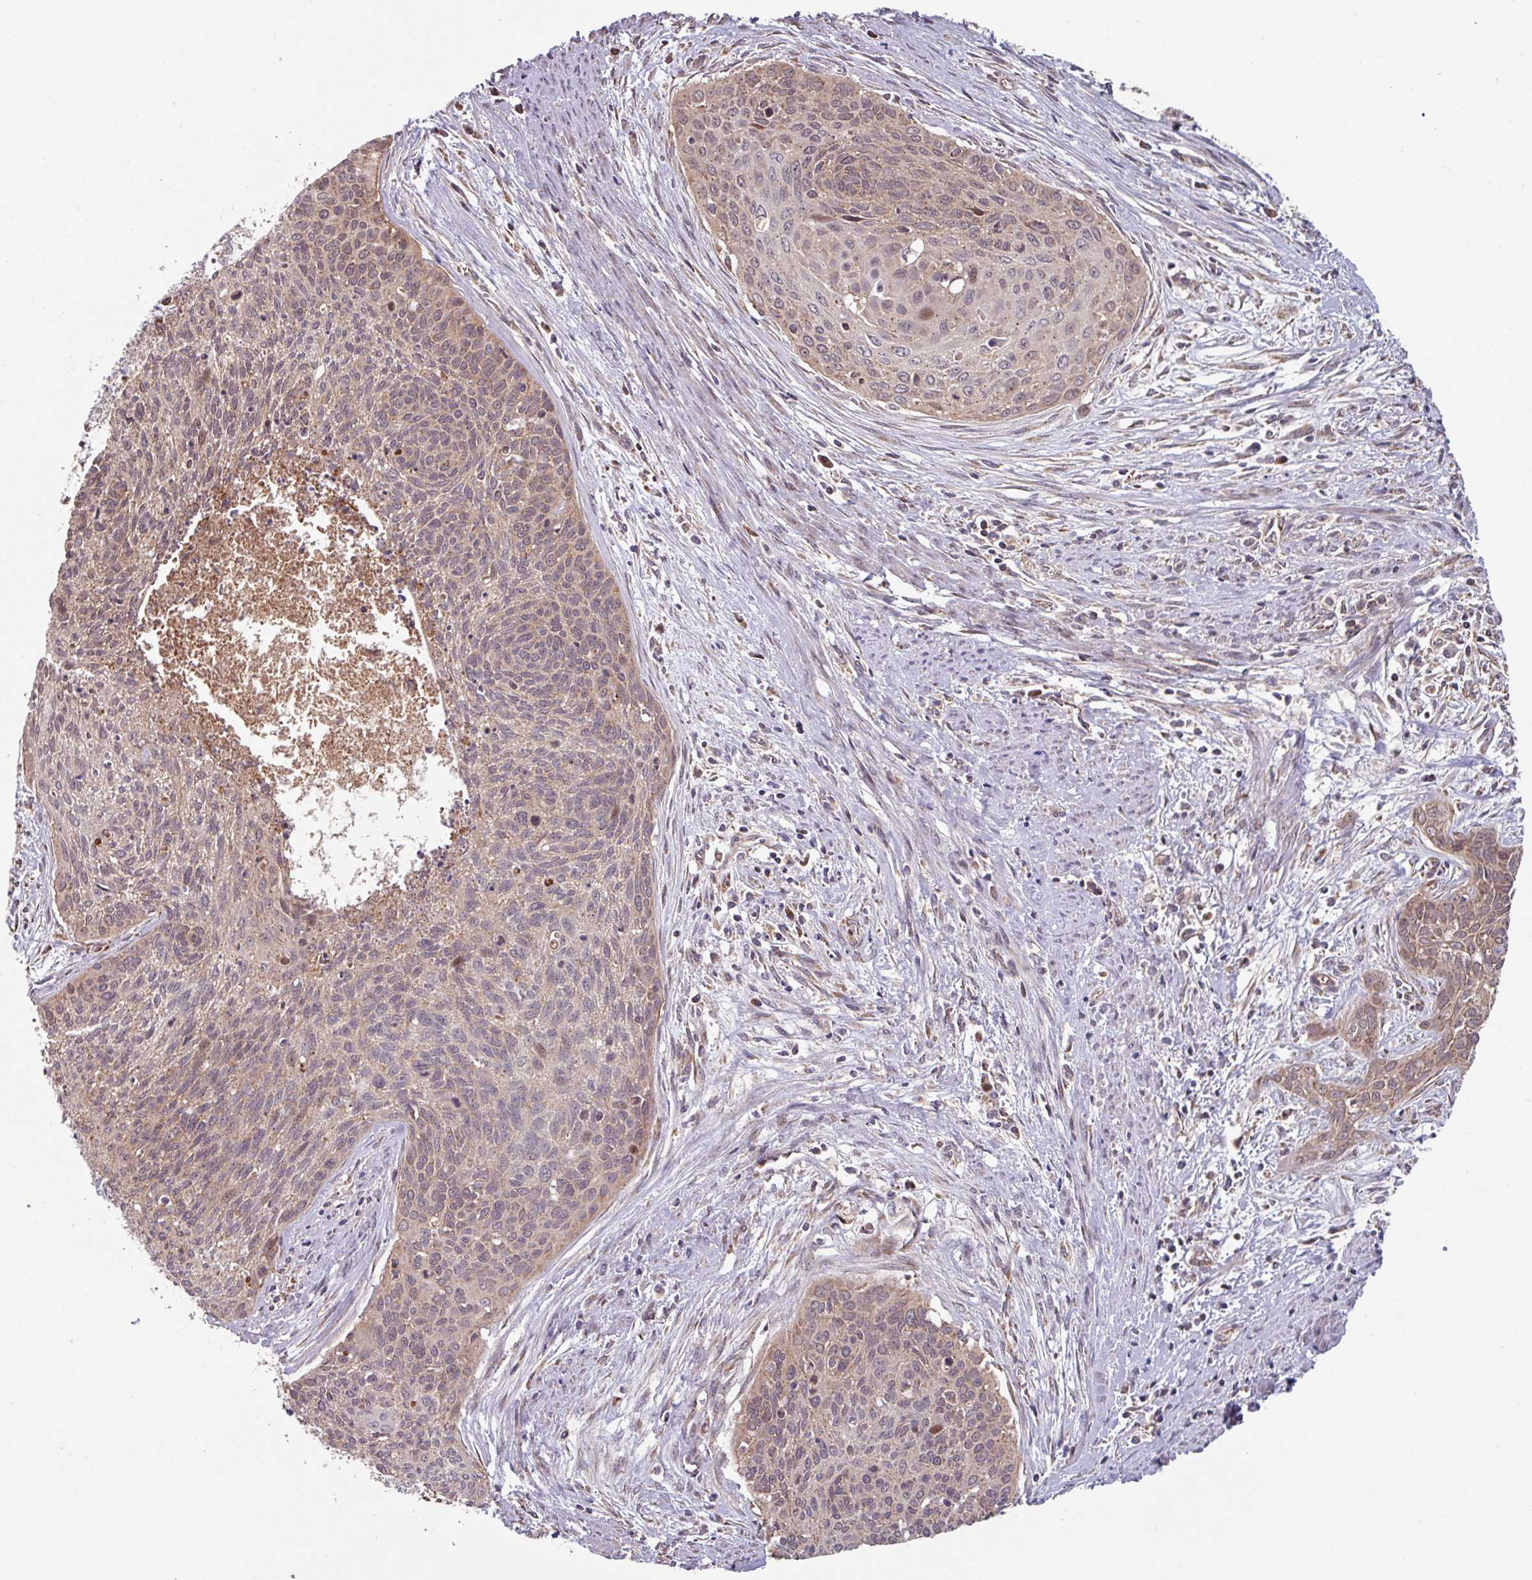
{"staining": {"intensity": "weak", "quantity": "25%-75%", "location": "cytoplasmic/membranous"}, "tissue": "cervical cancer", "cell_type": "Tumor cells", "image_type": "cancer", "snomed": [{"axis": "morphology", "description": "Squamous cell carcinoma, NOS"}, {"axis": "topography", "description": "Cervix"}], "caption": "Immunohistochemical staining of human squamous cell carcinoma (cervical) demonstrates low levels of weak cytoplasmic/membranous positivity in approximately 25%-75% of tumor cells.", "gene": "COX7C", "patient": {"sex": "female", "age": 55}}